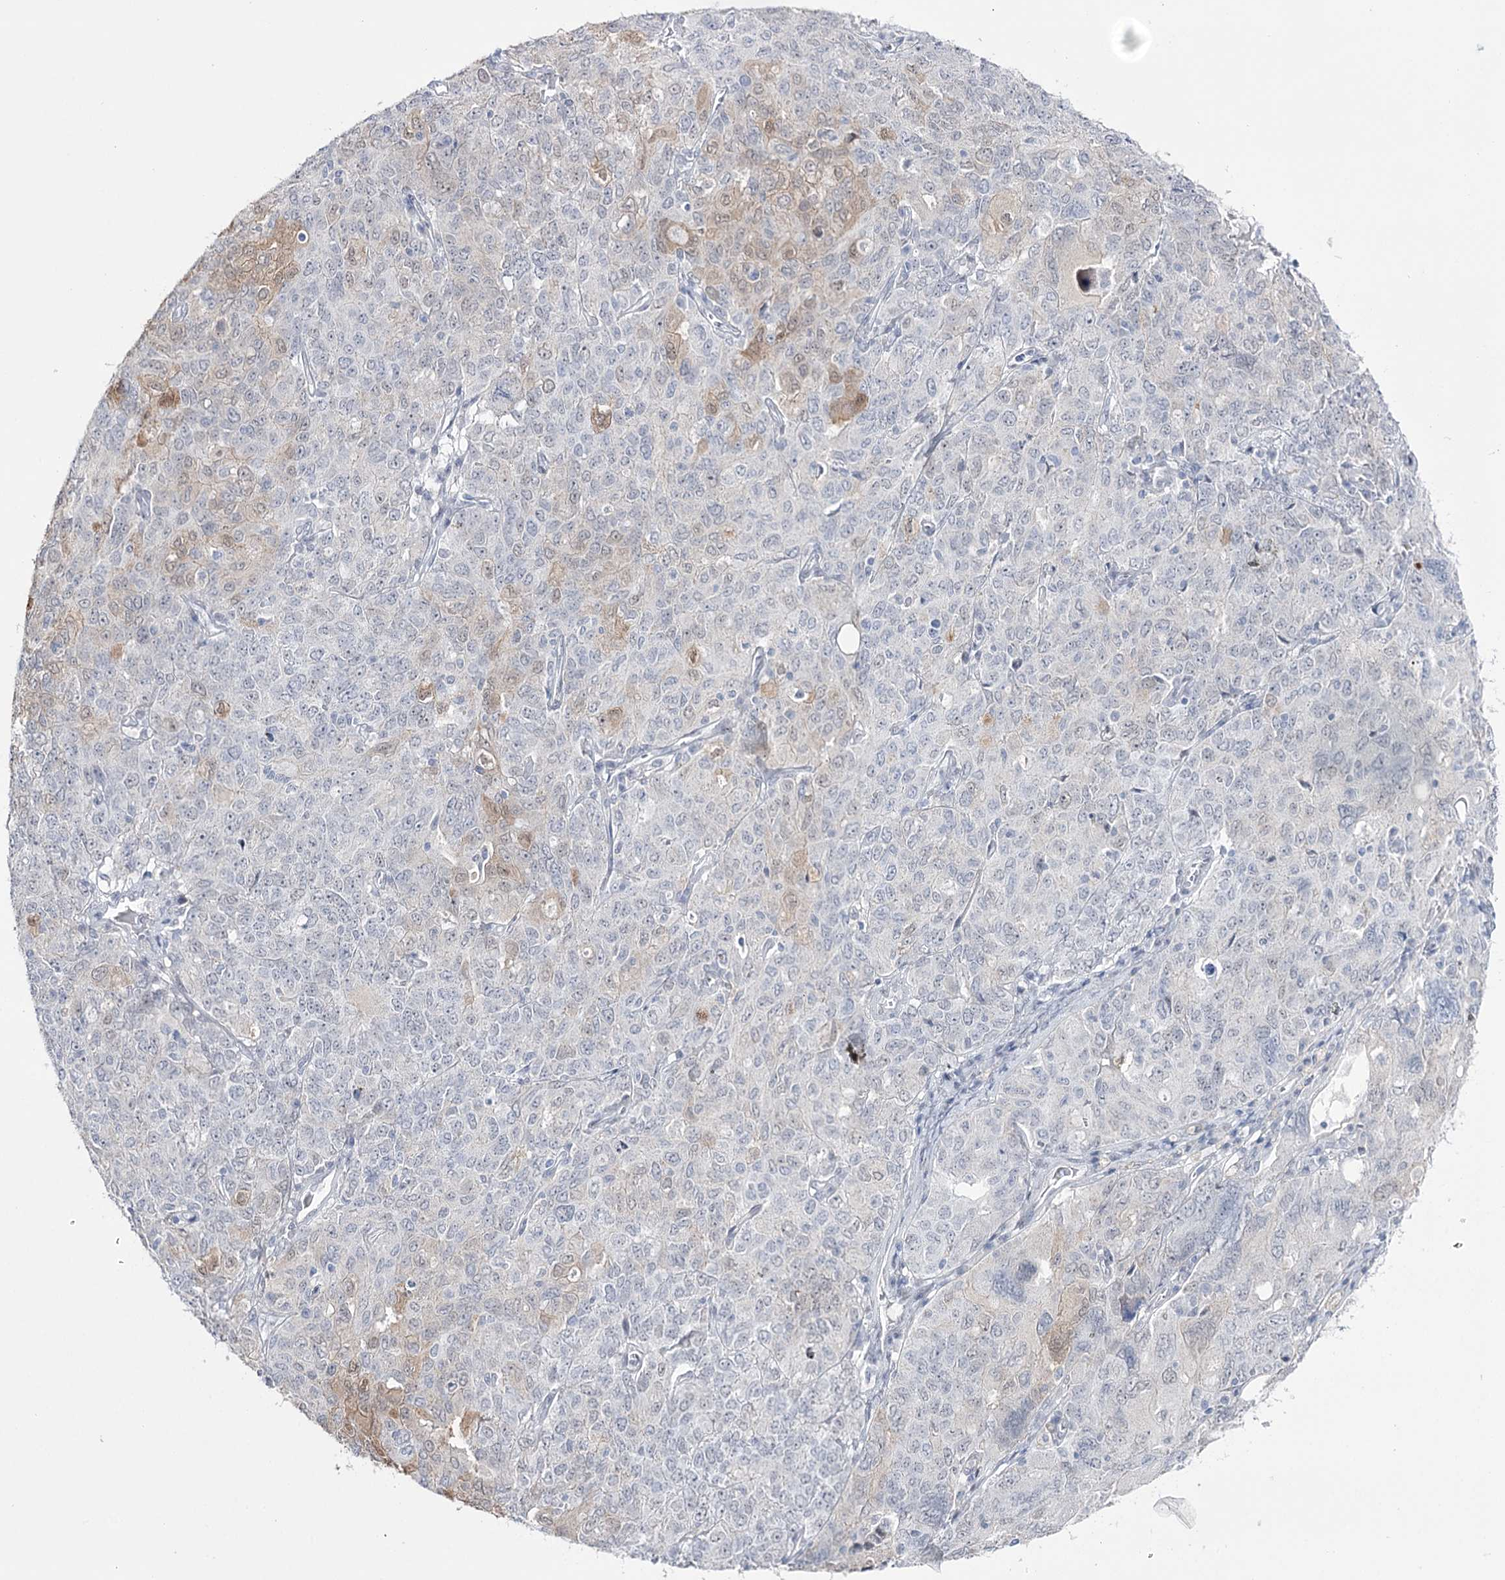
{"staining": {"intensity": "negative", "quantity": "none", "location": "none"}, "tissue": "ovarian cancer", "cell_type": "Tumor cells", "image_type": "cancer", "snomed": [{"axis": "morphology", "description": "Carcinoma, endometroid"}, {"axis": "topography", "description": "Ovary"}], "caption": "The image shows no significant expression in tumor cells of ovarian cancer (endometroid carcinoma). Brightfield microscopy of immunohistochemistry (IHC) stained with DAB (3,3'-diaminobenzidine) (brown) and hematoxylin (blue), captured at high magnification.", "gene": "RBM15B", "patient": {"sex": "female", "age": 62}}